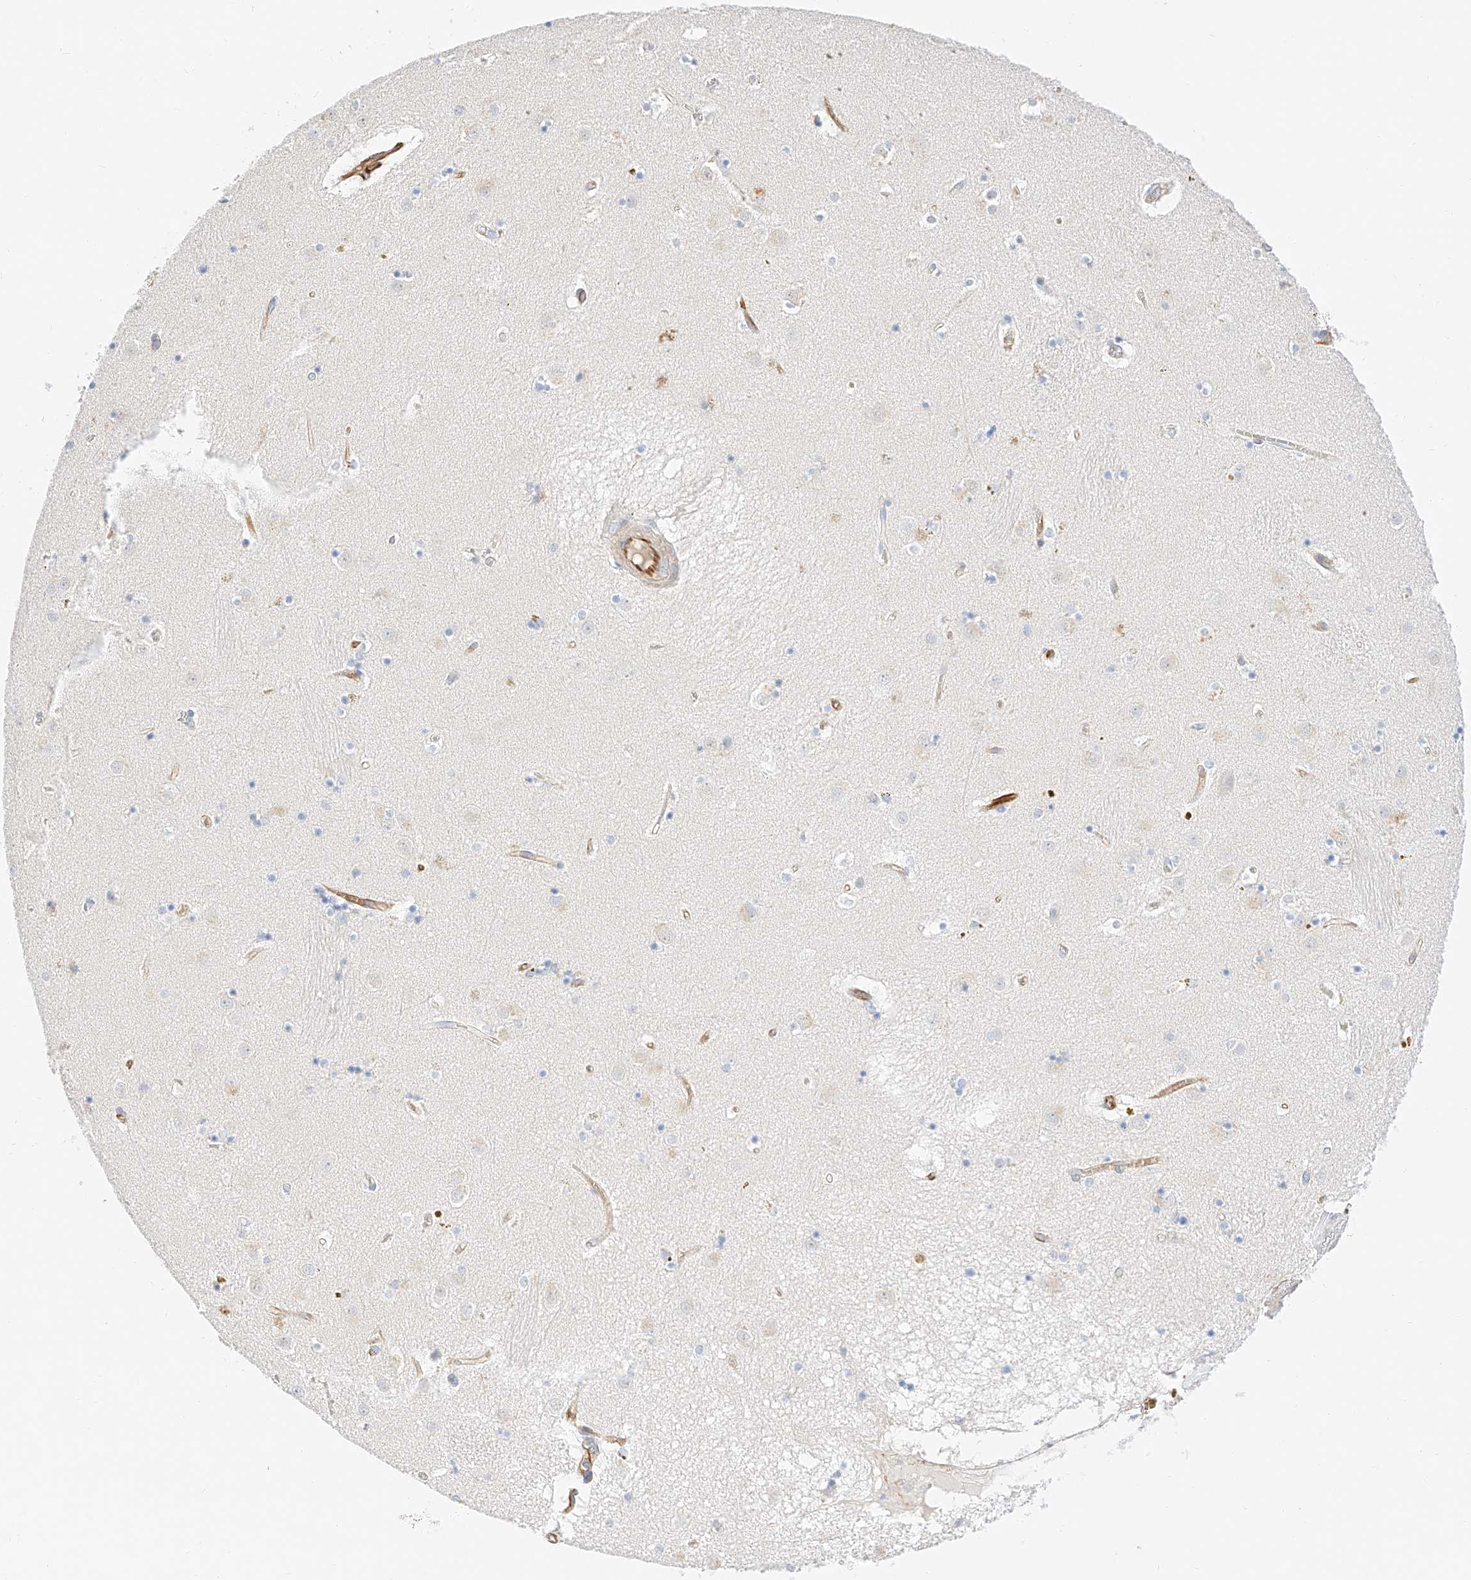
{"staining": {"intensity": "negative", "quantity": "none", "location": "none"}, "tissue": "caudate", "cell_type": "Glial cells", "image_type": "normal", "snomed": [{"axis": "morphology", "description": "Normal tissue, NOS"}, {"axis": "topography", "description": "Lateral ventricle wall"}], "caption": "IHC of normal caudate exhibits no expression in glial cells. (DAB IHC visualized using brightfield microscopy, high magnification).", "gene": "CDCP2", "patient": {"sex": "male", "age": 70}}